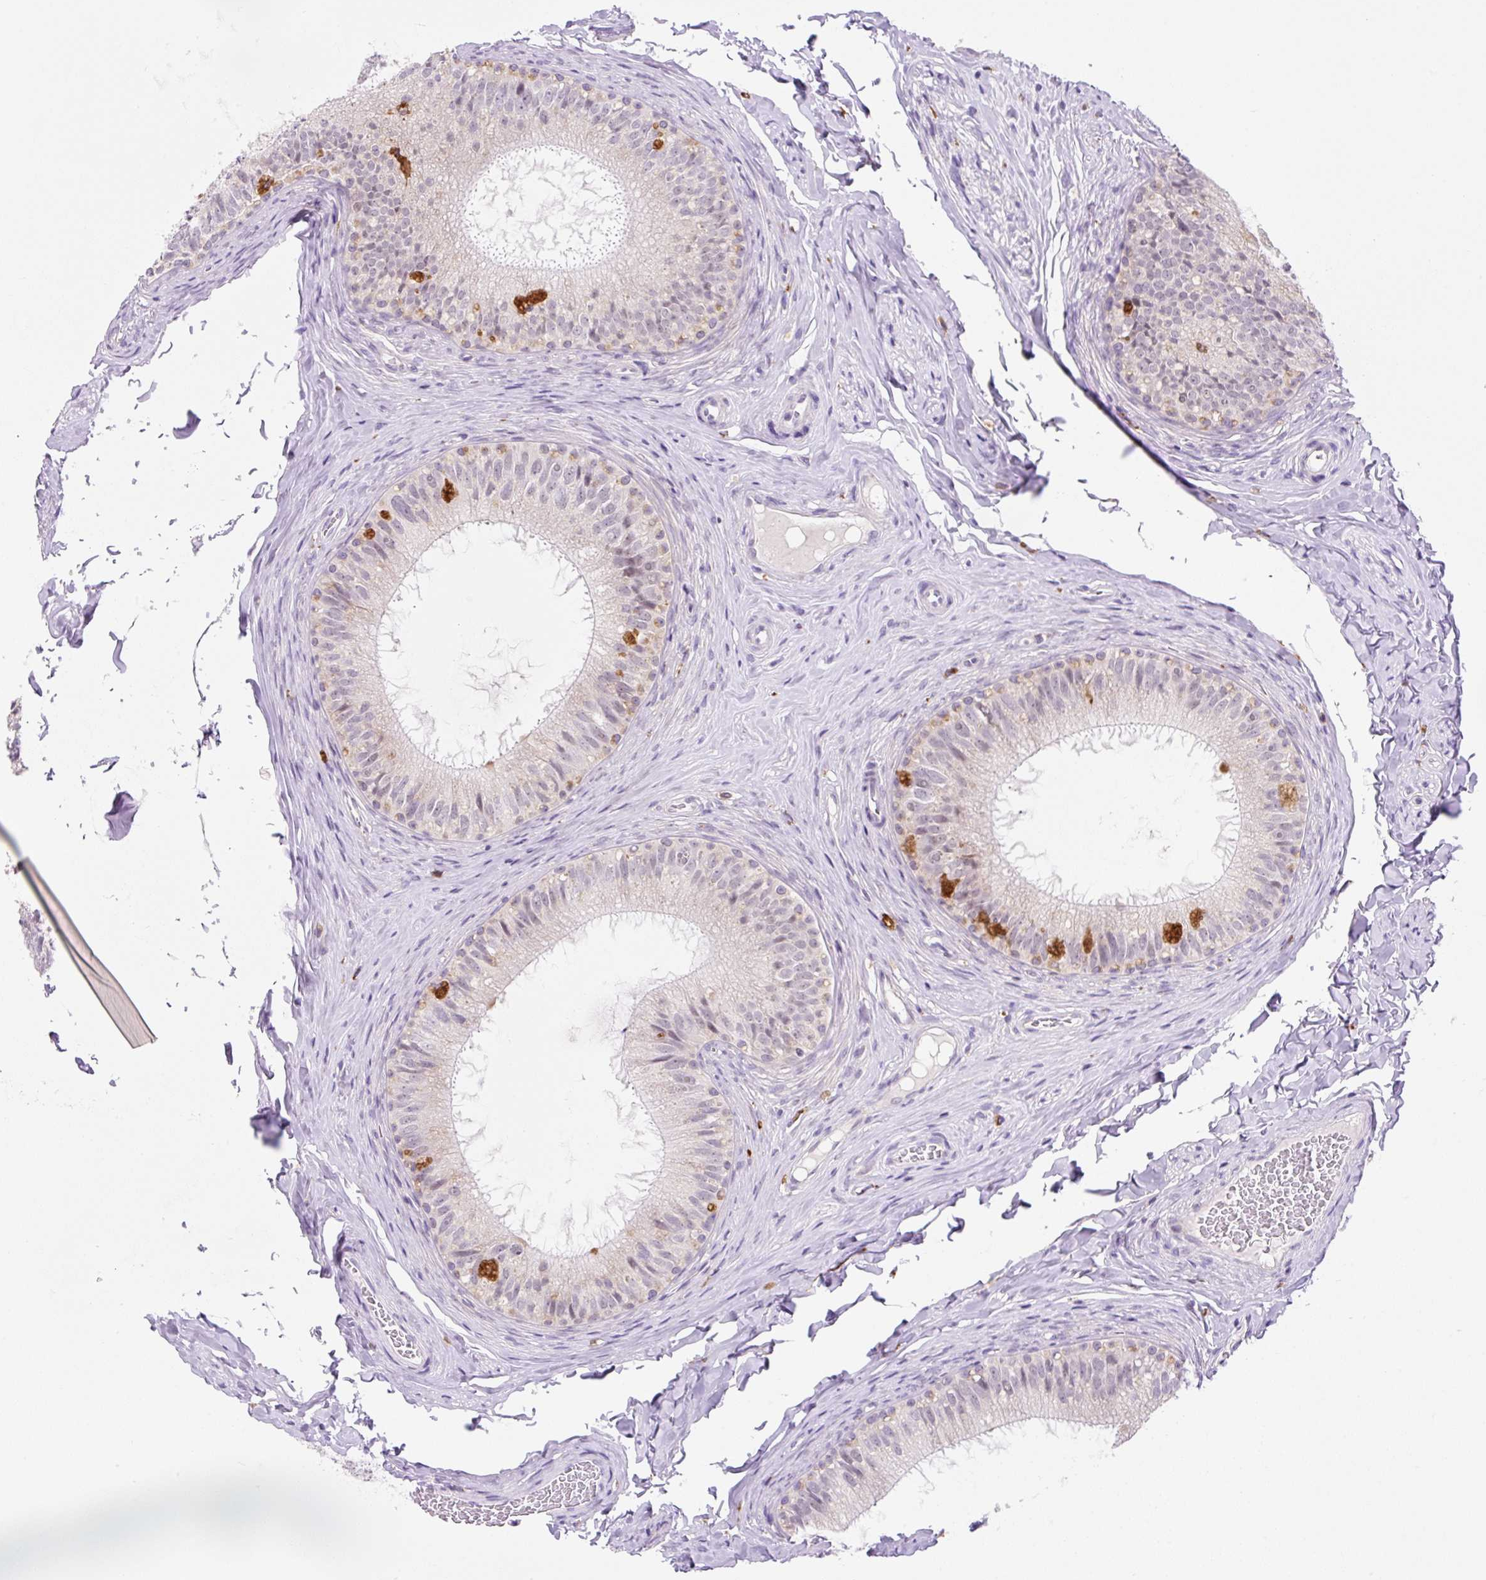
{"staining": {"intensity": "strong", "quantity": "<25%", "location": "cytoplasmic/membranous"}, "tissue": "epididymis", "cell_type": "Glandular cells", "image_type": "normal", "snomed": [{"axis": "morphology", "description": "Normal tissue, NOS"}, {"axis": "topography", "description": "Epididymis"}], "caption": "Epididymis stained with a brown dye shows strong cytoplasmic/membranous positive staining in approximately <25% of glandular cells.", "gene": "CEBPZOS", "patient": {"sex": "male", "age": 34}}